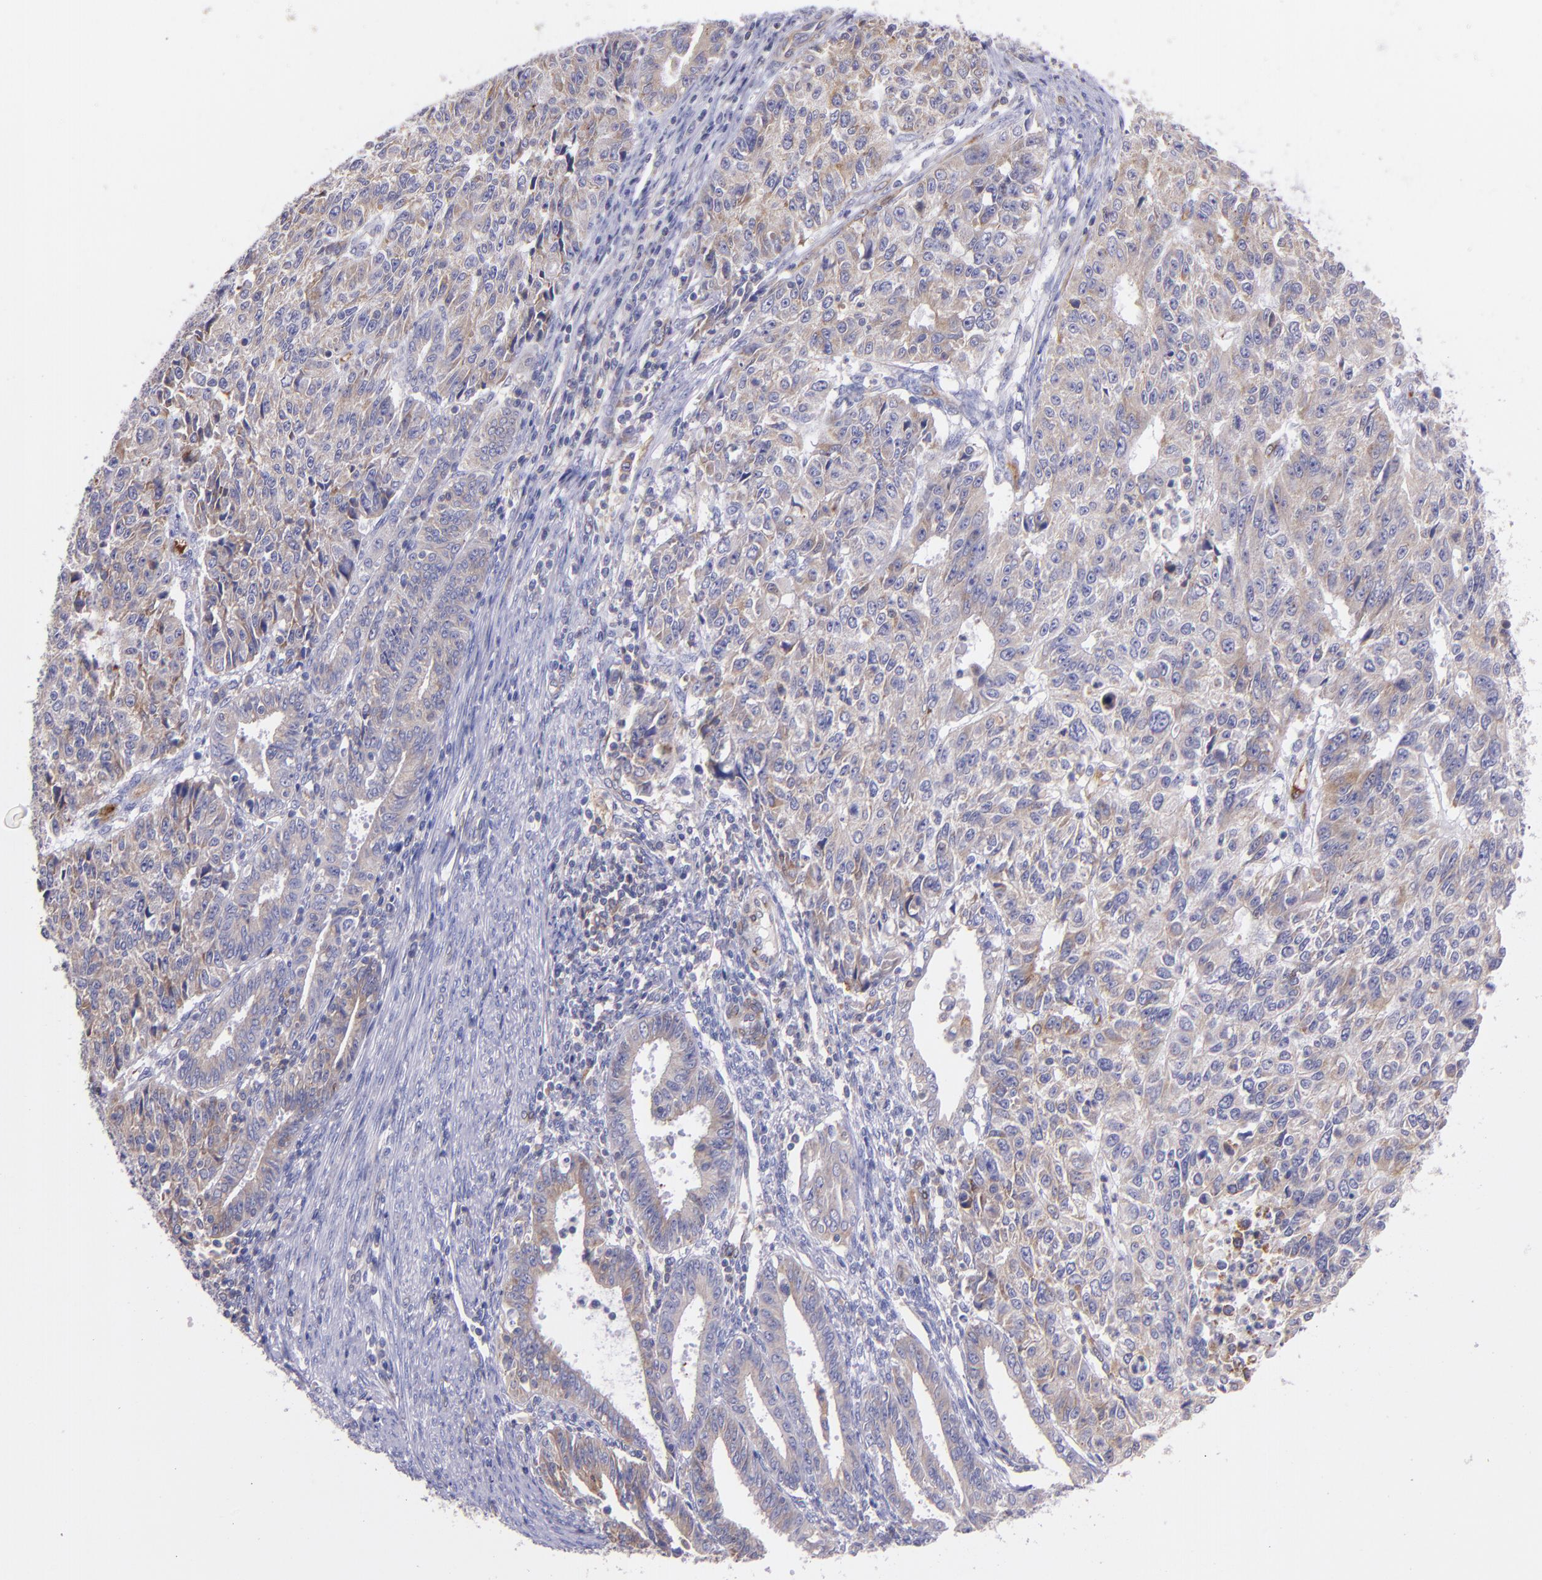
{"staining": {"intensity": "moderate", "quantity": ">75%", "location": "cytoplasmic/membranous"}, "tissue": "endometrial cancer", "cell_type": "Tumor cells", "image_type": "cancer", "snomed": [{"axis": "morphology", "description": "Adenocarcinoma, NOS"}, {"axis": "topography", "description": "Endometrium"}], "caption": "Endometrial adenocarcinoma stained with DAB (3,3'-diaminobenzidine) immunohistochemistry (IHC) exhibits medium levels of moderate cytoplasmic/membranous positivity in approximately >75% of tumor cells.", "gene": "RET", "patient": {"sex": "female", "age": 42}}